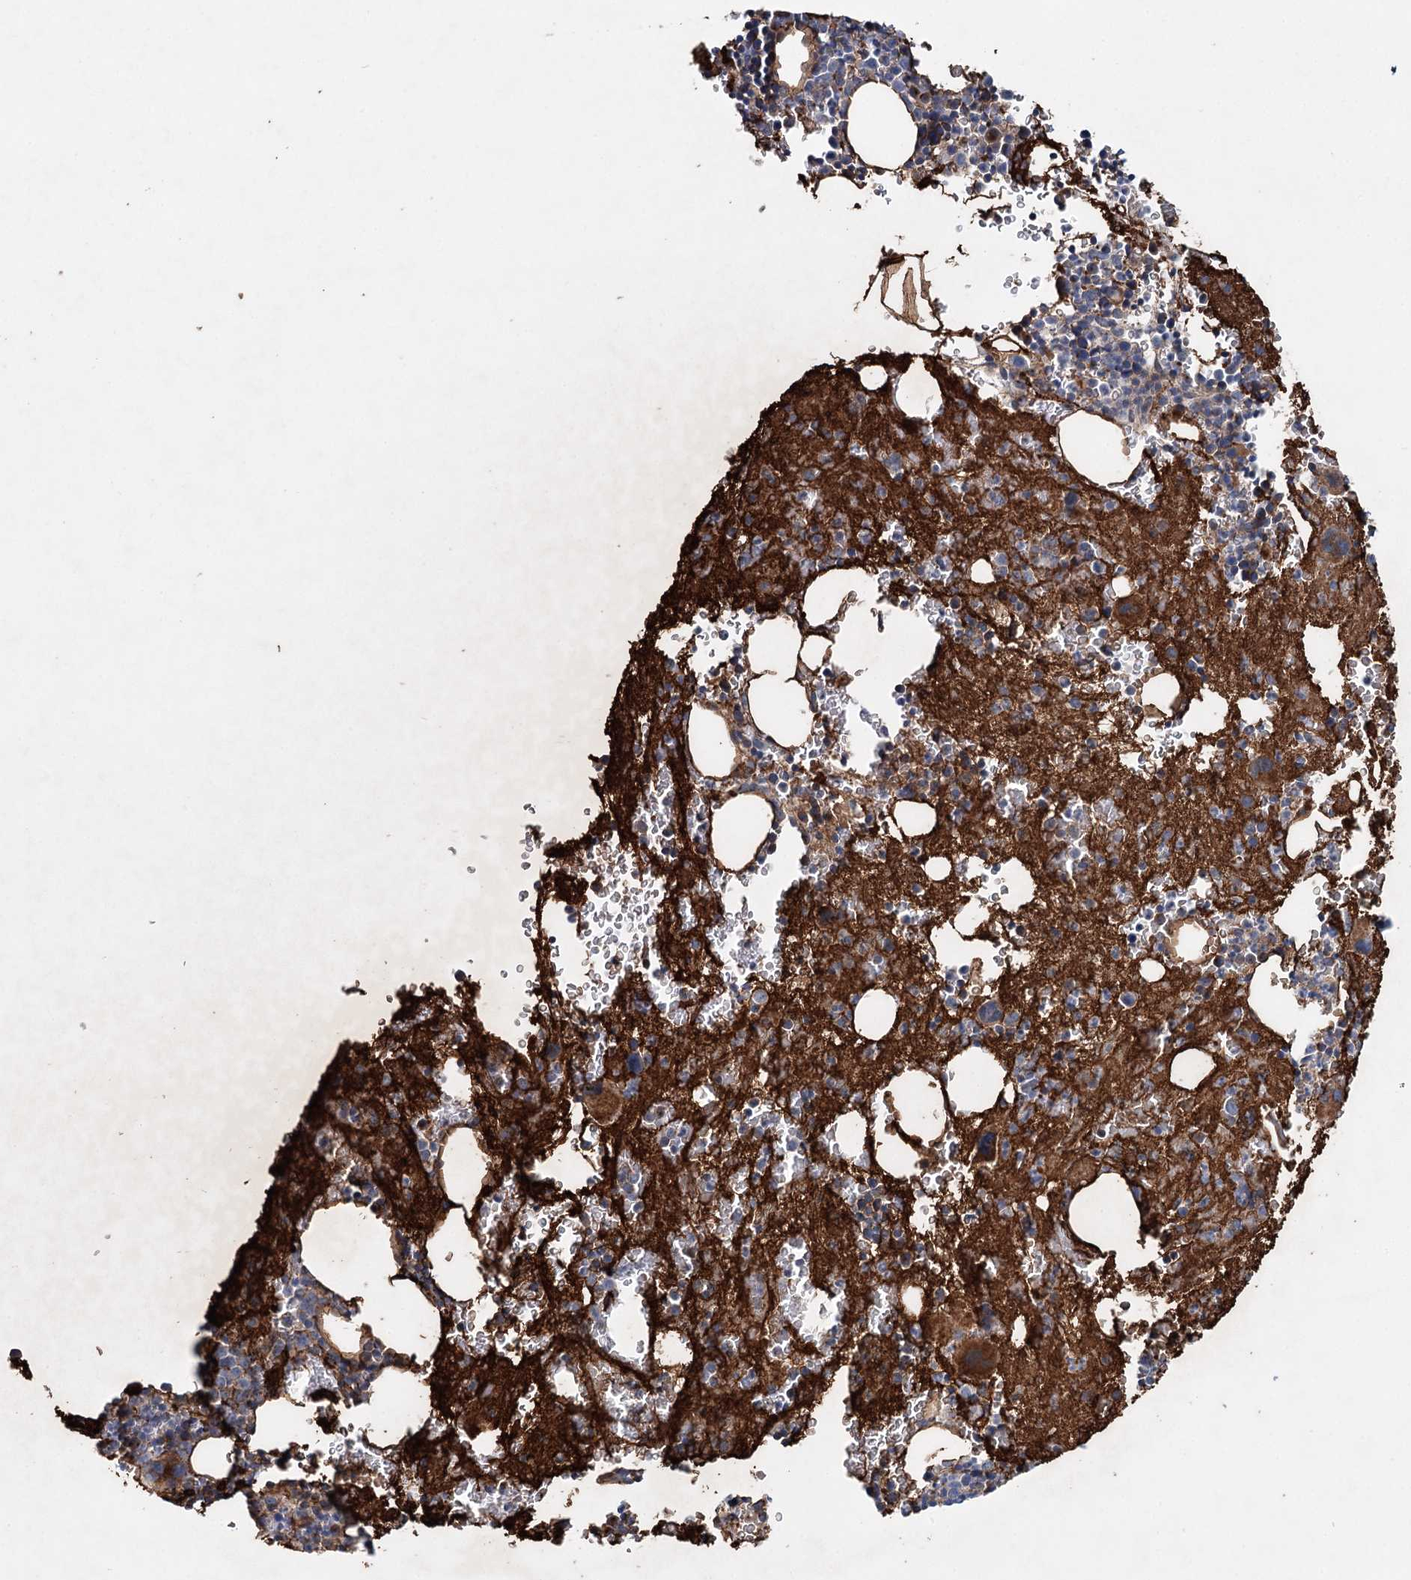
{"staining": {"intensity": "strong", "quantity": "<25%", "location": "cytoplasmic/membranous"}, "tissue": "bone marrow", "cell_type": "Hematopoietic cells", "image_type": "normal", "snomed": [{"axis": "morphology", "description": "Normal tissue, NOS"}, {"axis": "topography", "description": "Bone marrow"}], "caption": "A brown stain highlights strong cytoplasmic/membranous expression of a protein in hematopoietic cells of unremarkable human bone marrow.", "gene": "ALKBH8", "patient": {"sex": "male", "age": 36}}